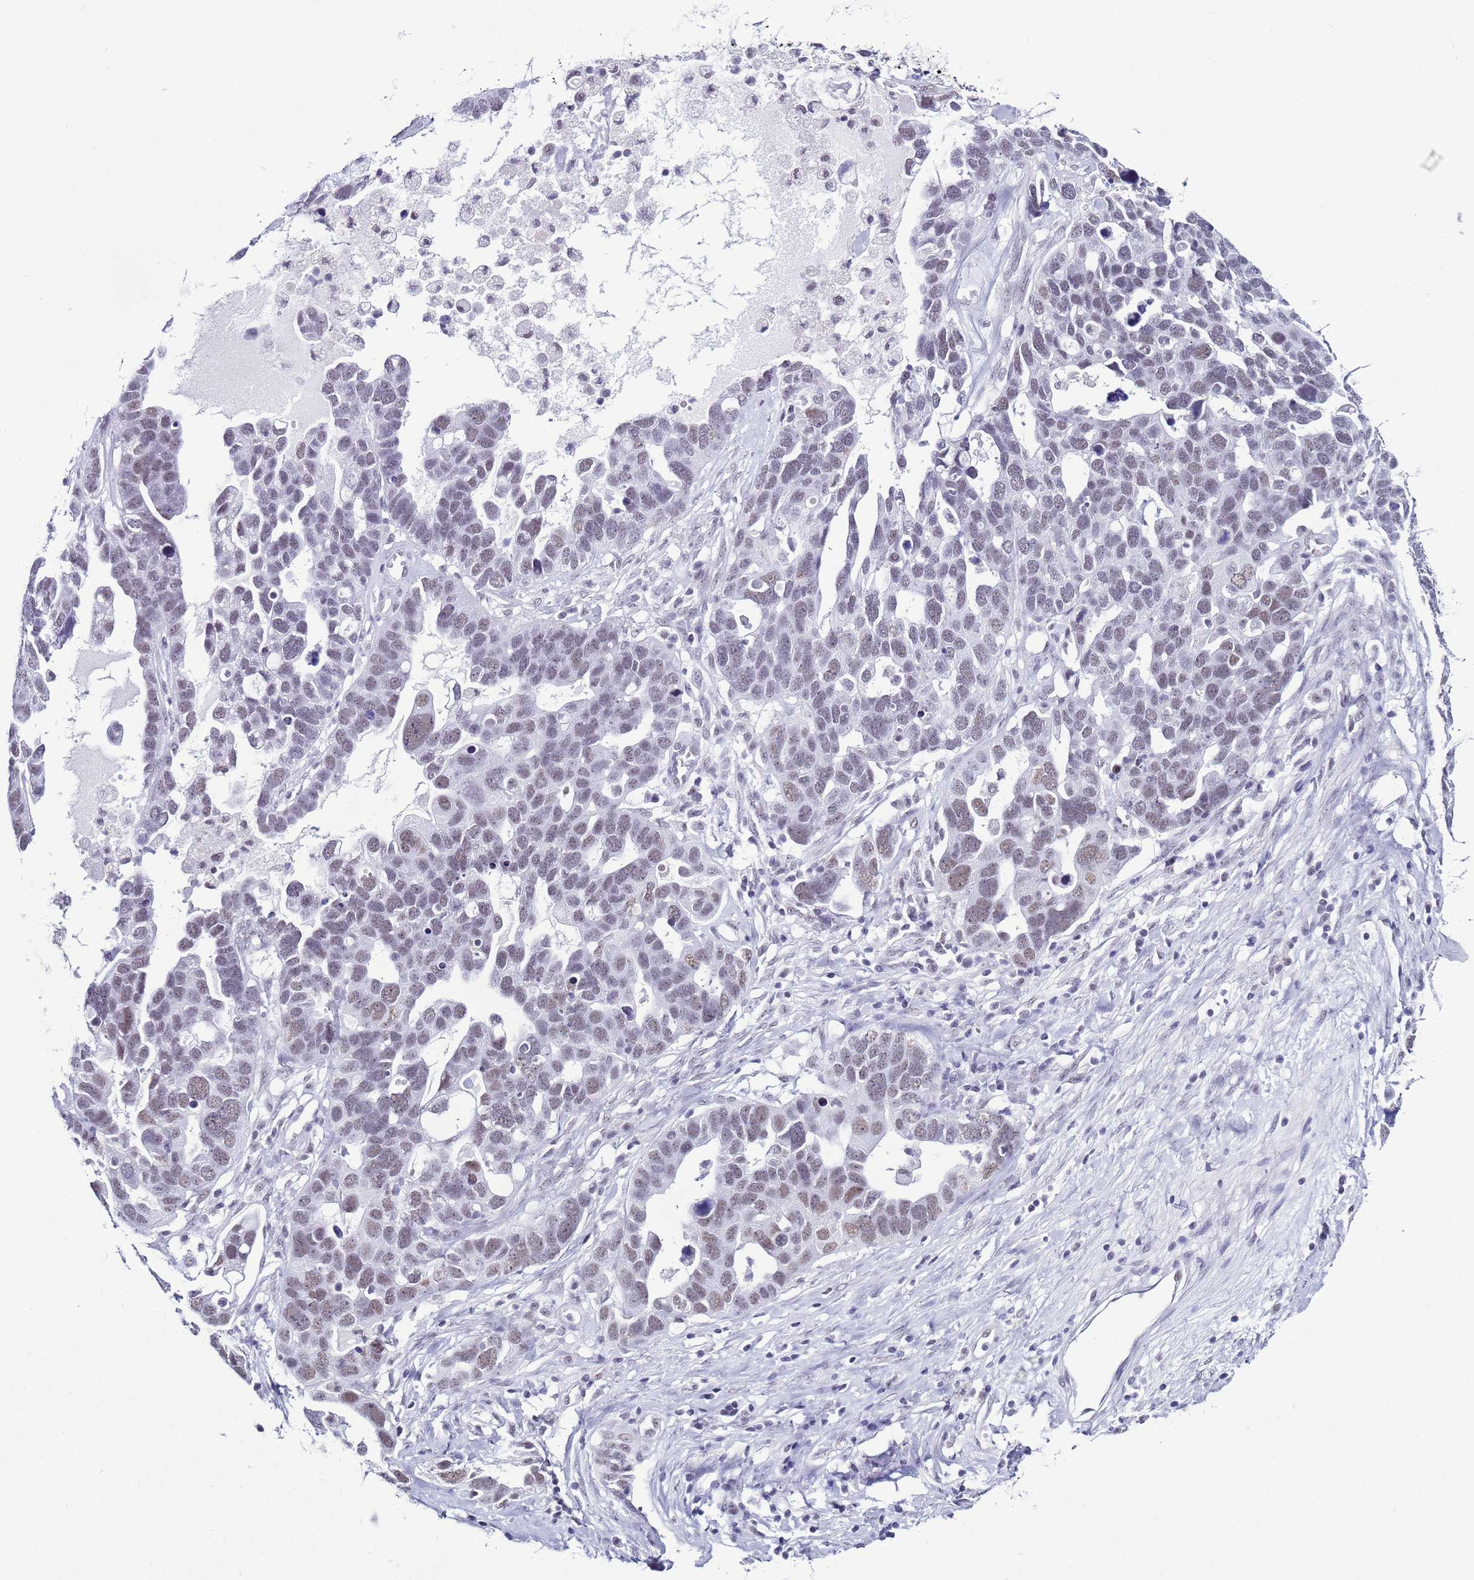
{"staining": {"intensity": "weak", "quantity": ">75%", "location": "nuclear"}, "tissue": "ovarian cancer", "cell_type": "Tumor cells", "image_type": "cancer", "snomed": [{"axis": "morphology", "description": "Cystadenocarcinoma, serous, NOS"}, {"axis": "topography", "description": "Ovary"}], "caption": "This micrograph reveals IHC staining of ovarian cancer (serous cystadenocarcinoma), with low weak nuclear expression in about >75% of tumor cells.", "gene": "DHX15", "patient": {"sex": "female", "age": 54}}